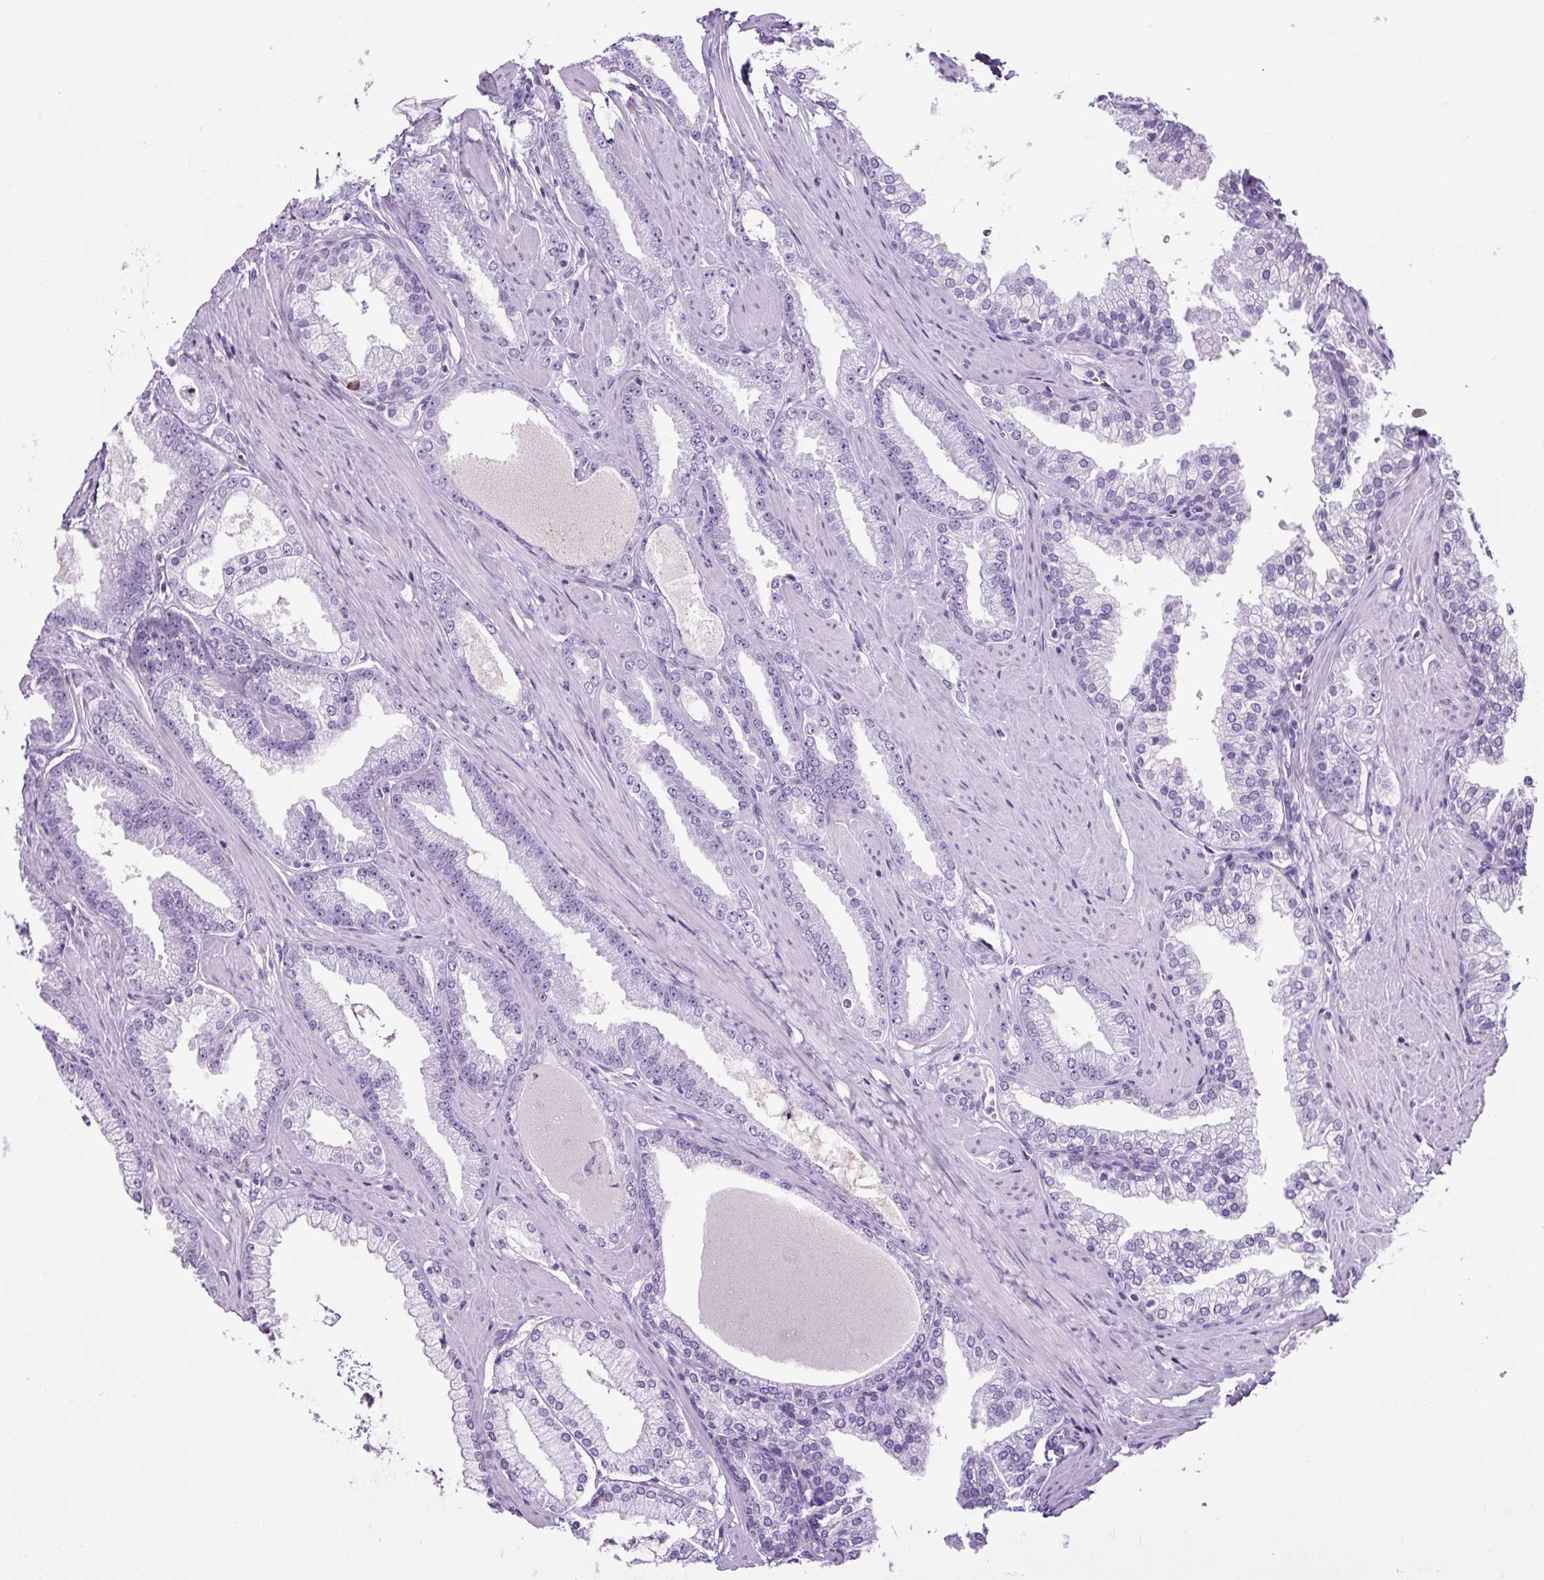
{"staining": {"intensity": "negative", "quantity": "none", "location": "none"}, "tissue": "prostate cancer", "cell_type": "Tumor cells", "image_type": "cancer", "snomed": [{"axis": "morphology", "description": "Adenocarcinoma, Low grade"}, {"axis": "topography", "description": "Prostate"}], "caption": "Tumor cells show no significant positivity in prostate adenocarcinoma (low-grade).", "gene": "TMEM200B", "patient": {"sex": "male", "age": 42}}